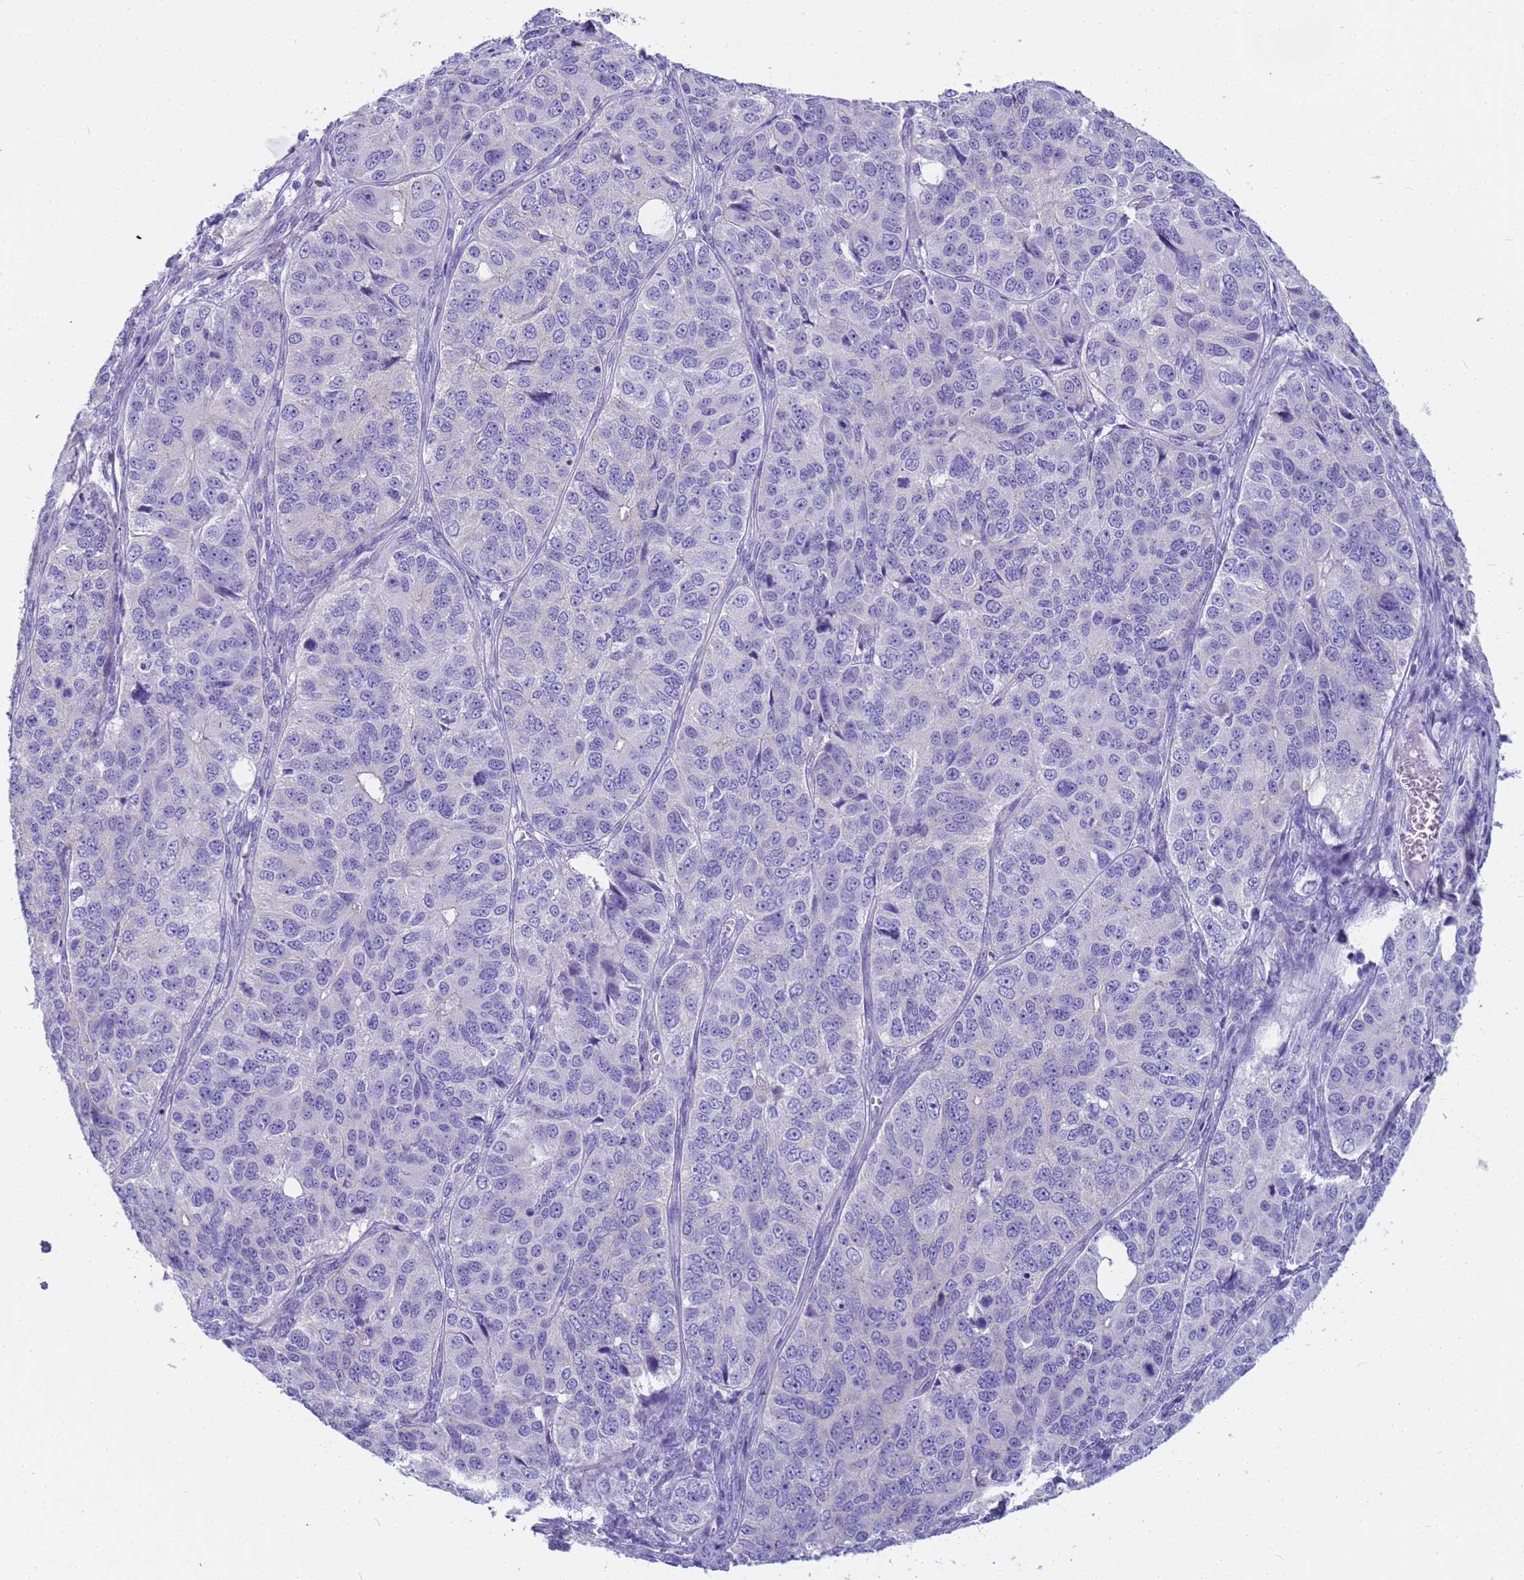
{"staining": {"intensity": "negative", "quantity": "none", "location": "none"}, "tissue": "ovarian cancer", "cell_type": "Tumor cells", "image_type": "cancer", "snomed": [{"axis": "morphology", "description": "Carcinoma, endometroid"}, {"axis": "topography", "description": "Ovary"}], "caption": "Image shows no significant protein expression in tumor cells of ovarian cancer.", "gene": "RNASE2", "patient": {"sex": "female", "age": 51}}